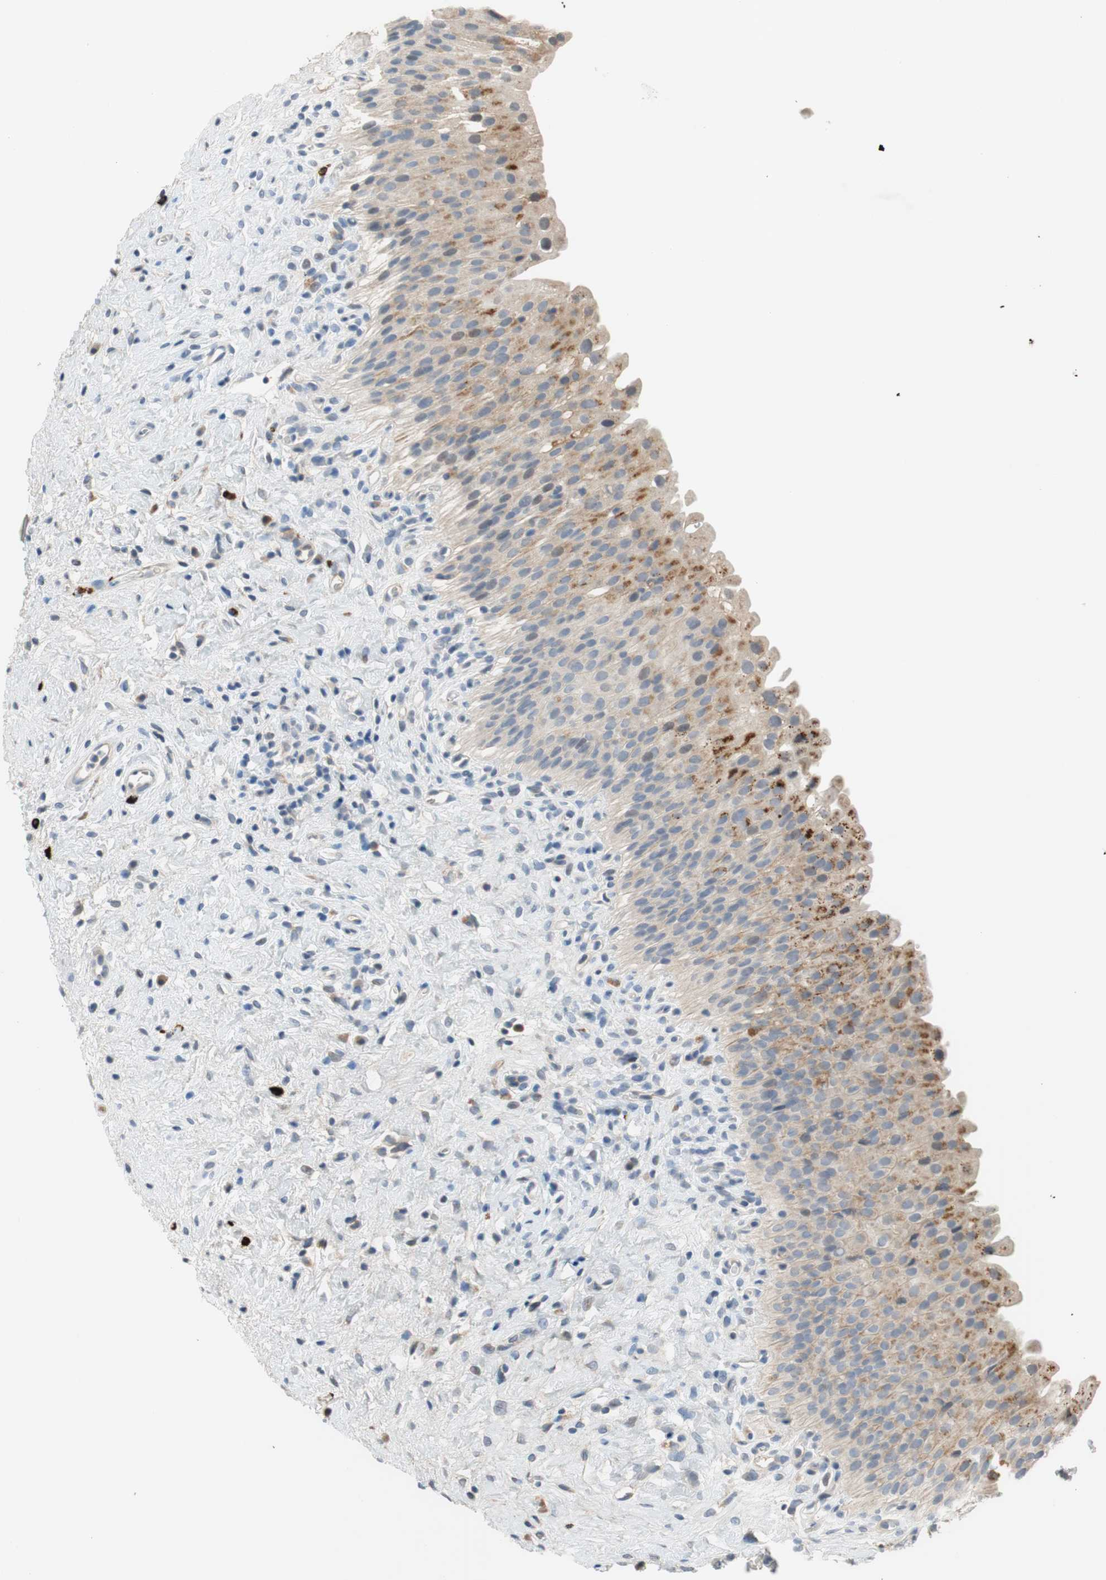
{"staining": {"intensity": "weak", "quantity": "25%-75%", "location": "cytoplasmic/membranous"}, "tissue": "urinary bladder", "cell_type": "Urothelial cells", "image_type": "normal", "snomed": [{"axis": "morphology", "description": "Normal tissue, NOS"}, {"axis": "morphology", "description": "Urothelial carcinoma, High grade"}, {"axis": "topography", "description": "Urinary bladder"}], "caption": "Benign urinary bladder was stained to show a protein in brown. There is low levels of weak cytoplasmic/membranous expression in approximately 25%-75% of urothelial cells. Immunohistochemistry stains the protein of interest in brown and the nuclei are stained blue.", "gene": "COL12A1", "patient": {"sex": "male", "age": 46}}